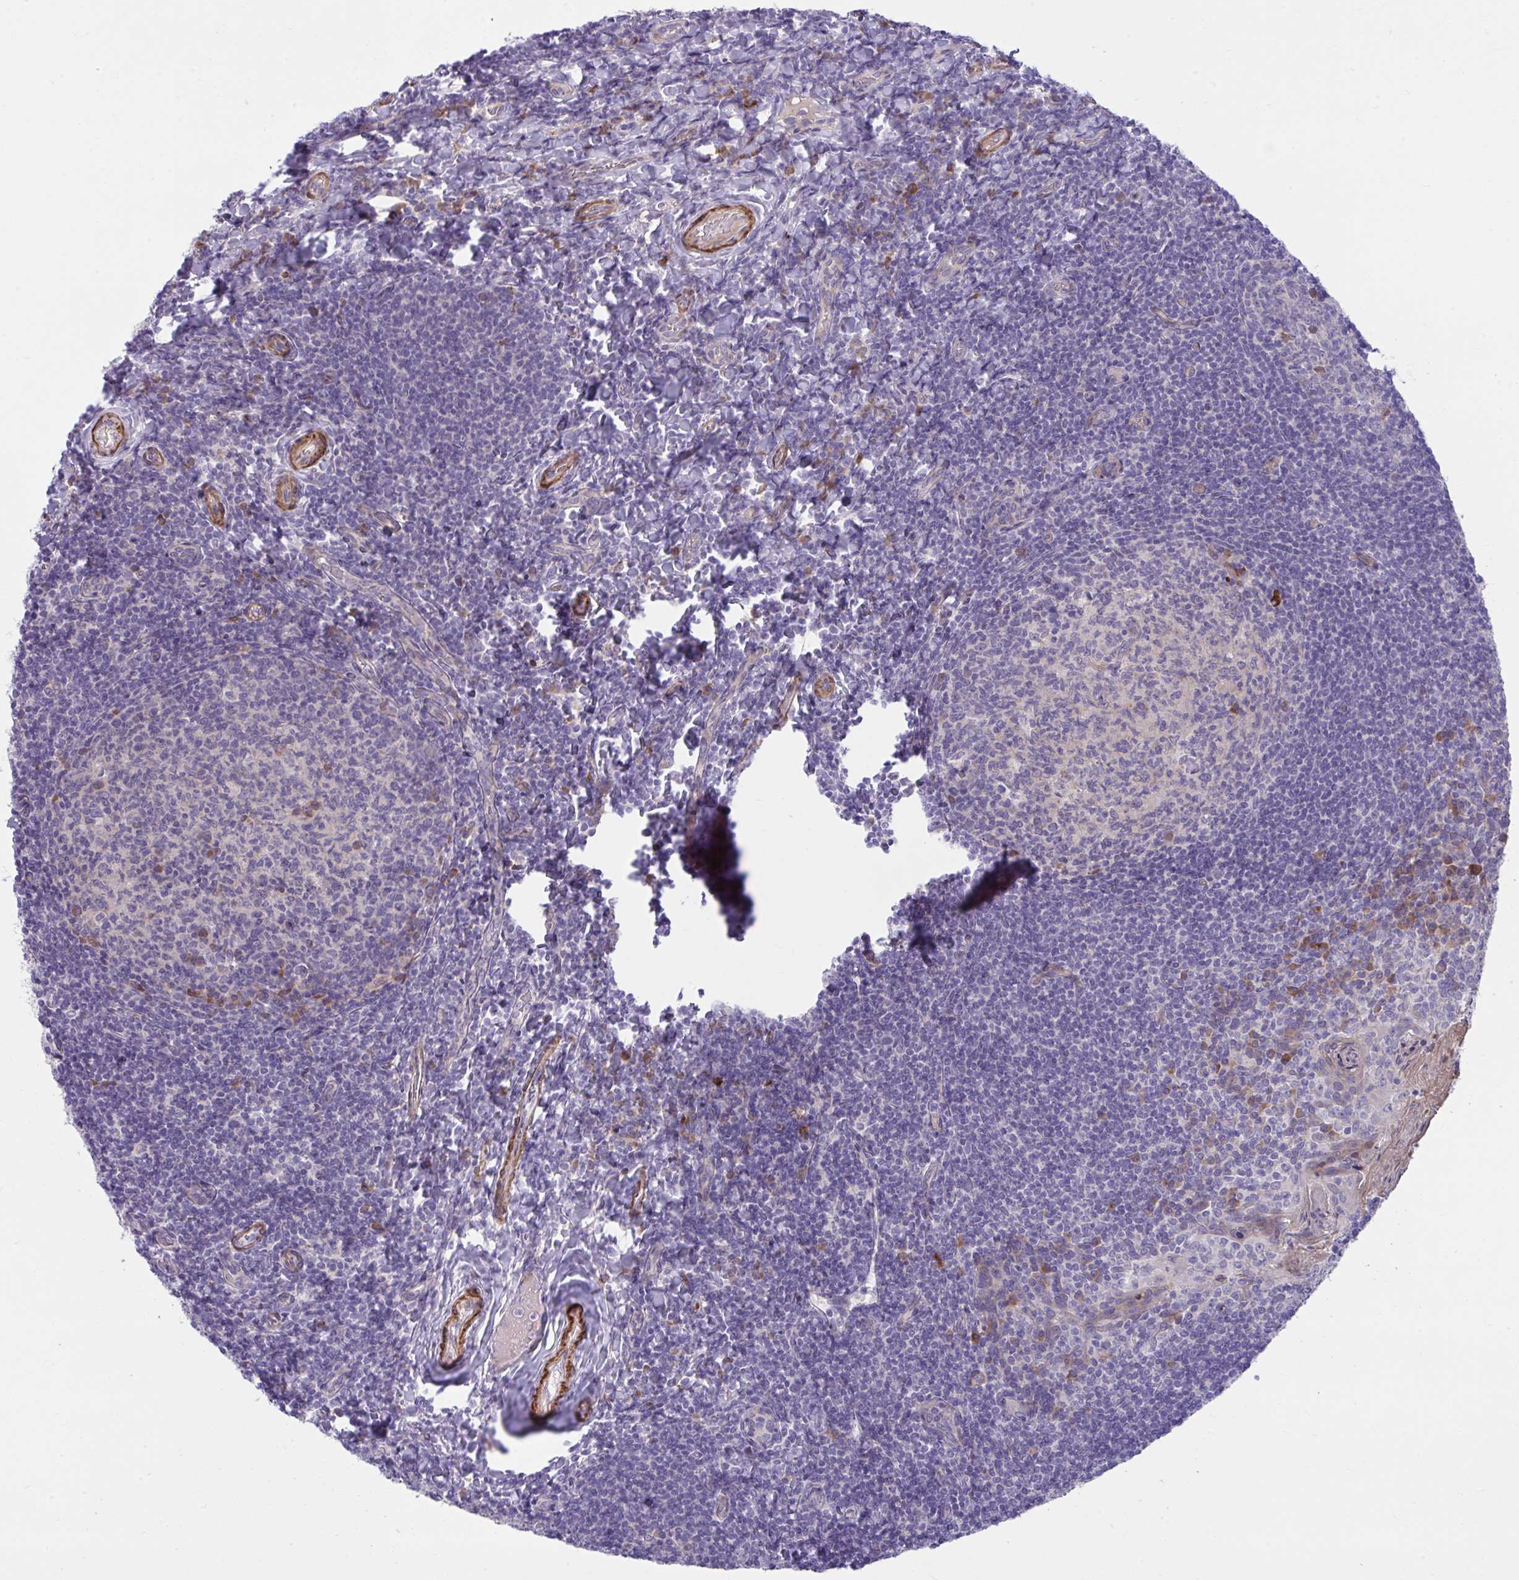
{"staining": {"intensity": "strong", "quantity": "<25%", "location": "cytoplasmic/membranous"}, "tissue": "tonsil", "cell_type": "Germinal center cells", "image_type": "normal", "snomed": [{"axis": "morphology", "description": "Normal tissue, NOS"}, {"axis": "topography", "description": "Tonsil"}], "caption": "This is an image of immunohistochemistry (IHC) staining of benign tonsil, which shows strong expression in the cytoplasmic/membranous of germinal center cells.", "gene": "PIGZ", "patient": {"sex": "female", "age": 10}}